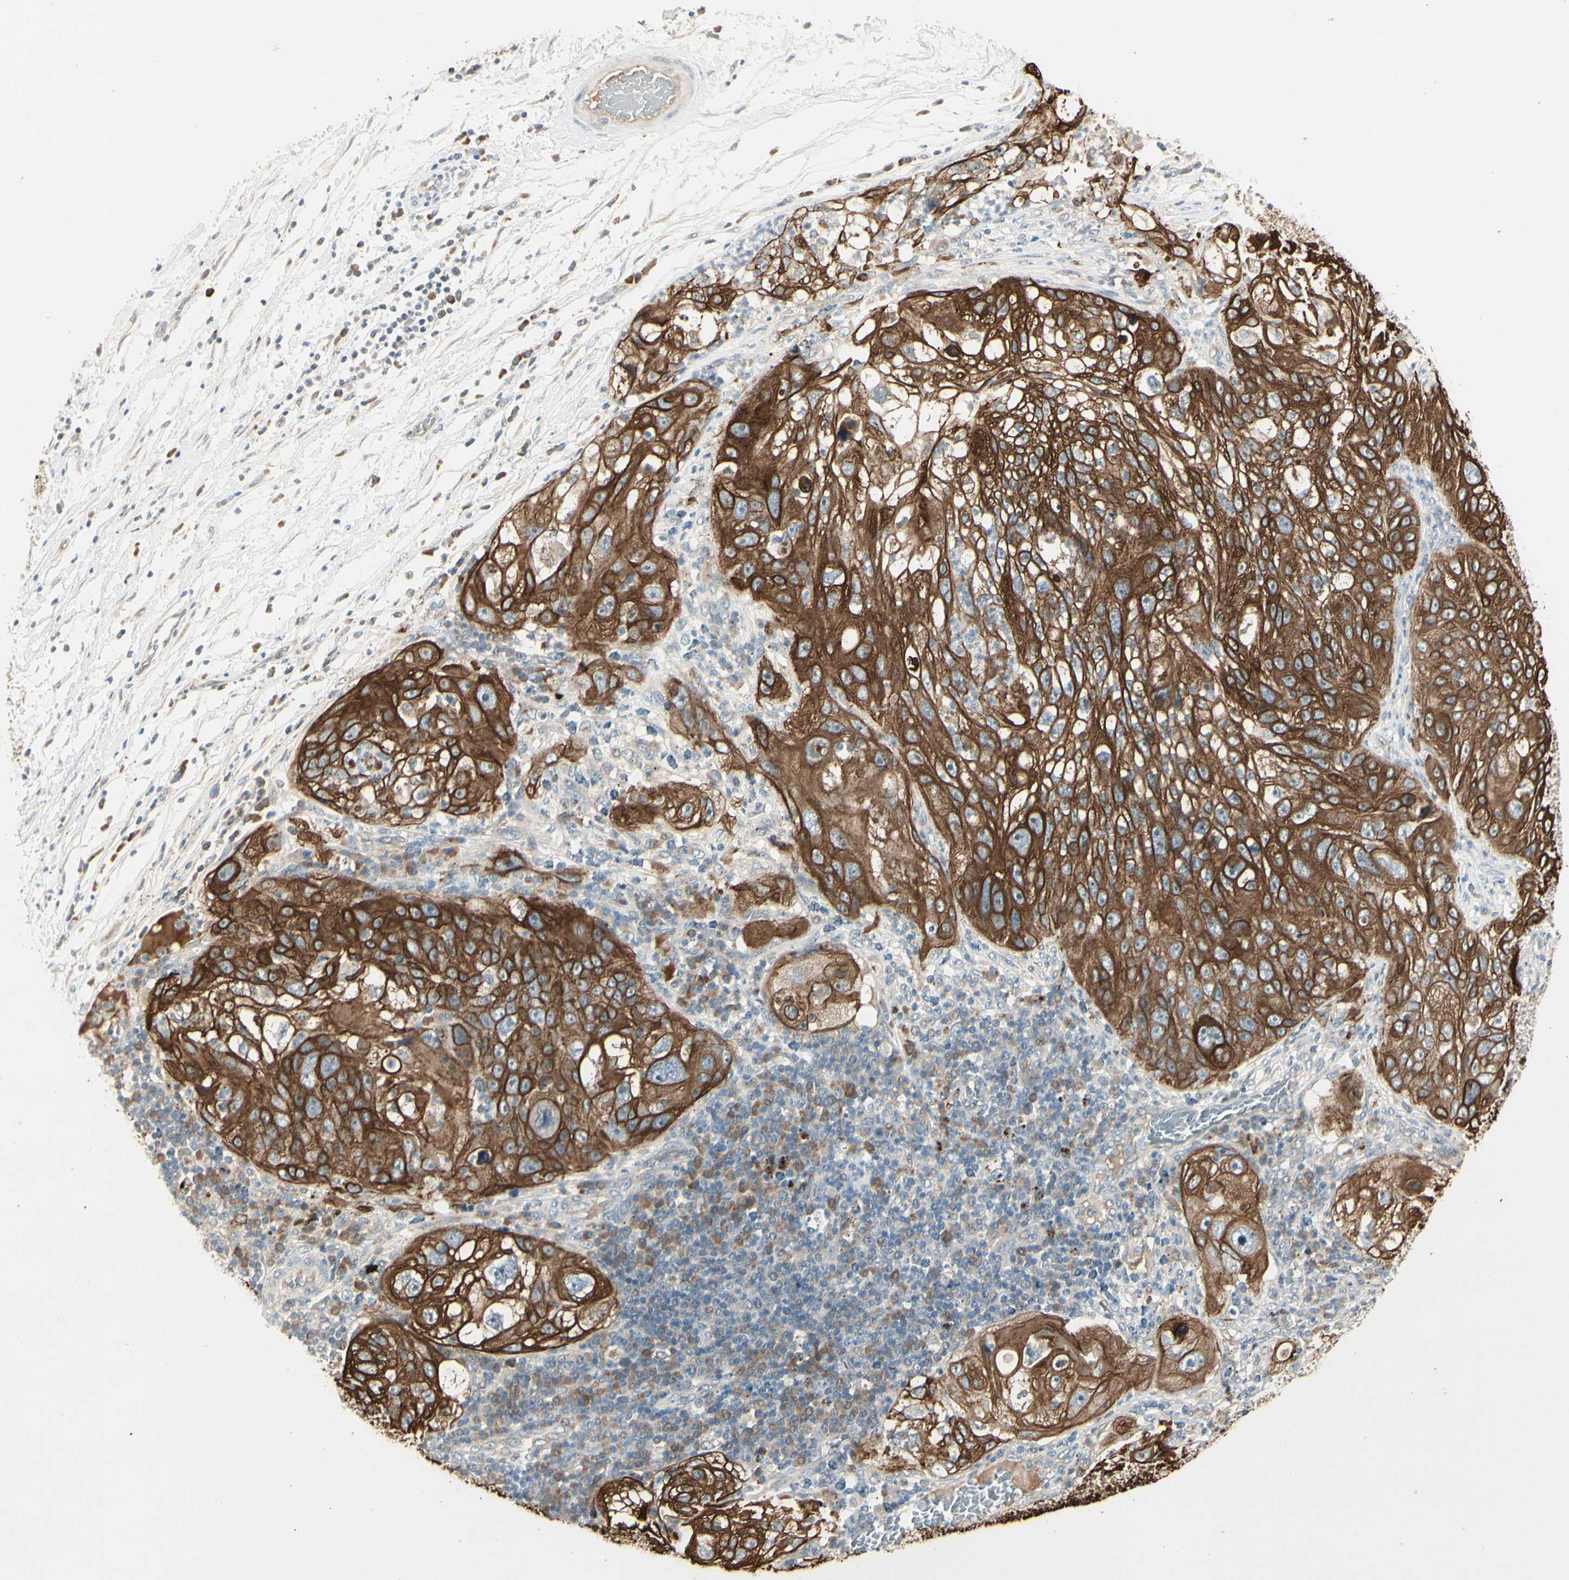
{"staining": {"intensity": "strong", "quantity": ">75%", "location": "cytoplasmic/membranous"}, "tissue": "lung cancer", "cell_type": "Tumor cells", "image_type": "cancer", "snomed": [{"axis": "morphology", "description": "Inflammation, NOS"}, {"axis": "morphology", "description": "Squamous cell carcinoma, NOS"}, {"axis": "topography", "description": "Lymph node"}, {"axis": "topography", "description": "Soft tissue"}, {"axis": "topography", "description": "Lung"}], "caption": "IHC of human lung squamous cell carcinoma demonstrates high levels of strong cytoplasmic/membranous staining in about >75% of tumor cells.", "gene": "SKIL", "patient": {"sex": "male", "age": 66}}